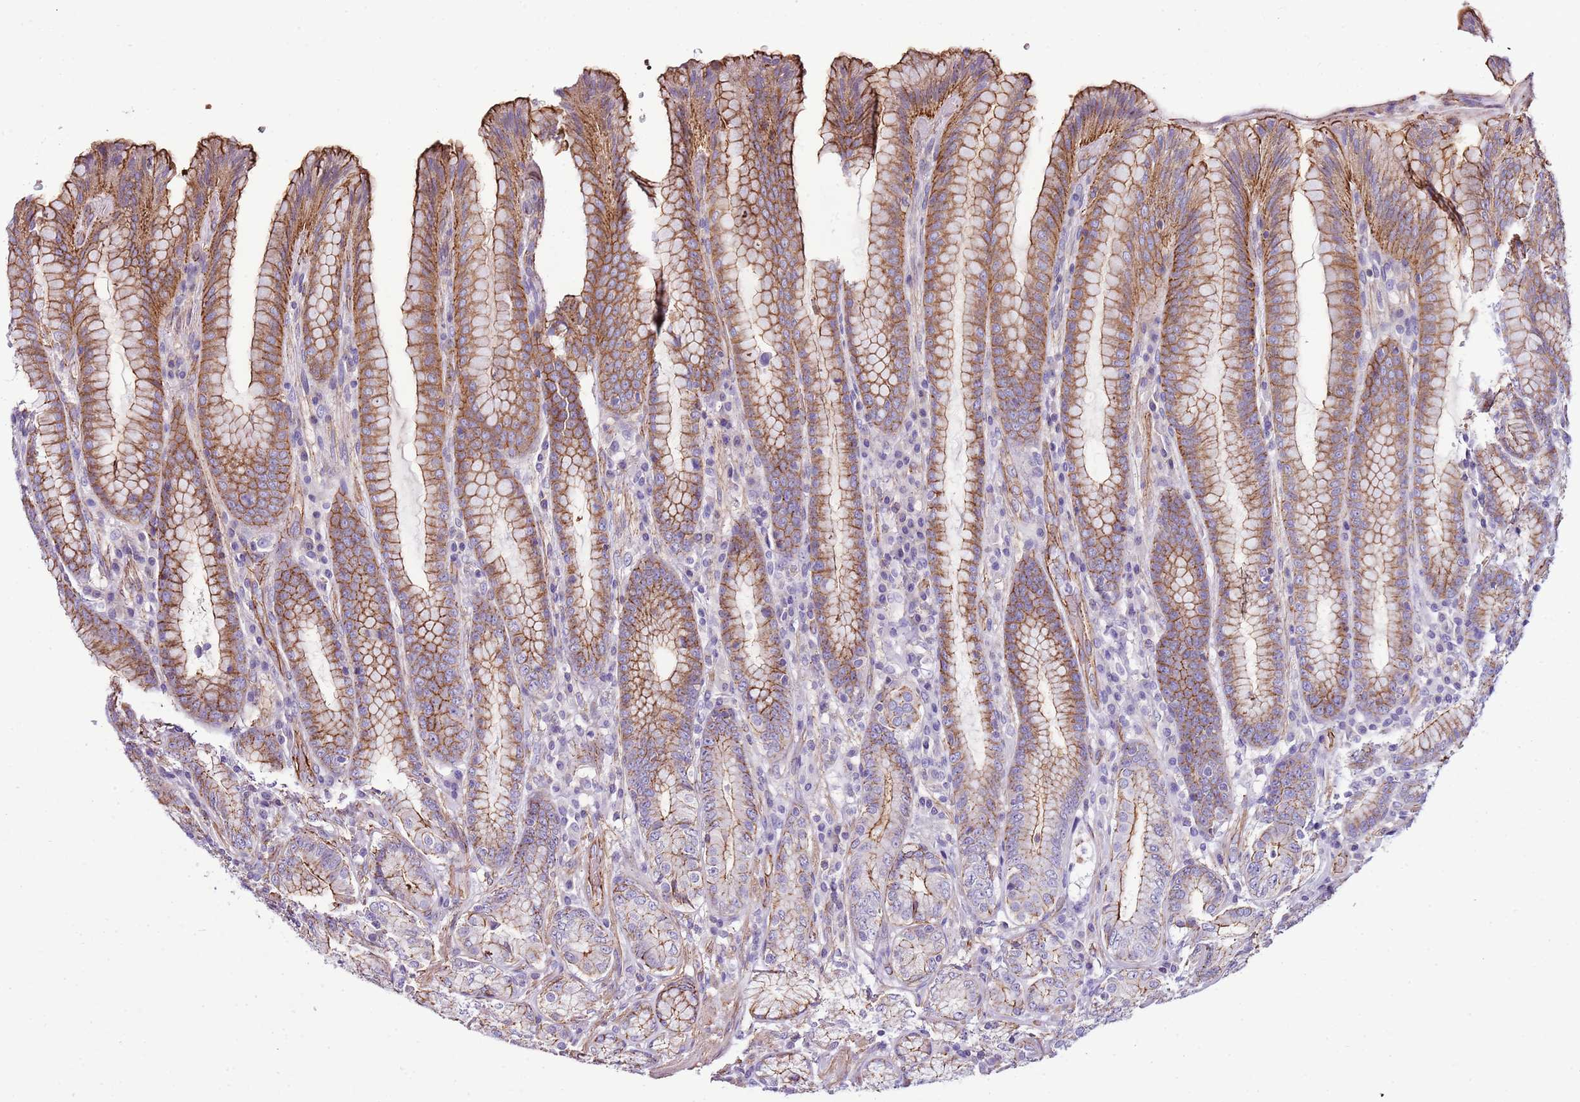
{"staining": {"intensity": "moderate", "quantity": ">75%", "location": "cytoplasmic/membranous"}, "tissue": "stomach", "cell_type": "Glandular cells", "image_type": "normal", "snomed": [{"axis": "morphology", "description": "Normal tissue, NOS"}, {"axis": "topography", "description": "Stomach, upper"}, {"axis": "topography", "description": "Stomach, lower"}], "caption": "The photomicrograph reveals immunohistochemical staining of benign stomach. There is moderate cytoplasmic/membranous expression is appreciated in approximately >75% of glandular cells.", "gene": "GFRAL", "patient": {"sex": "female", "age": 76}}